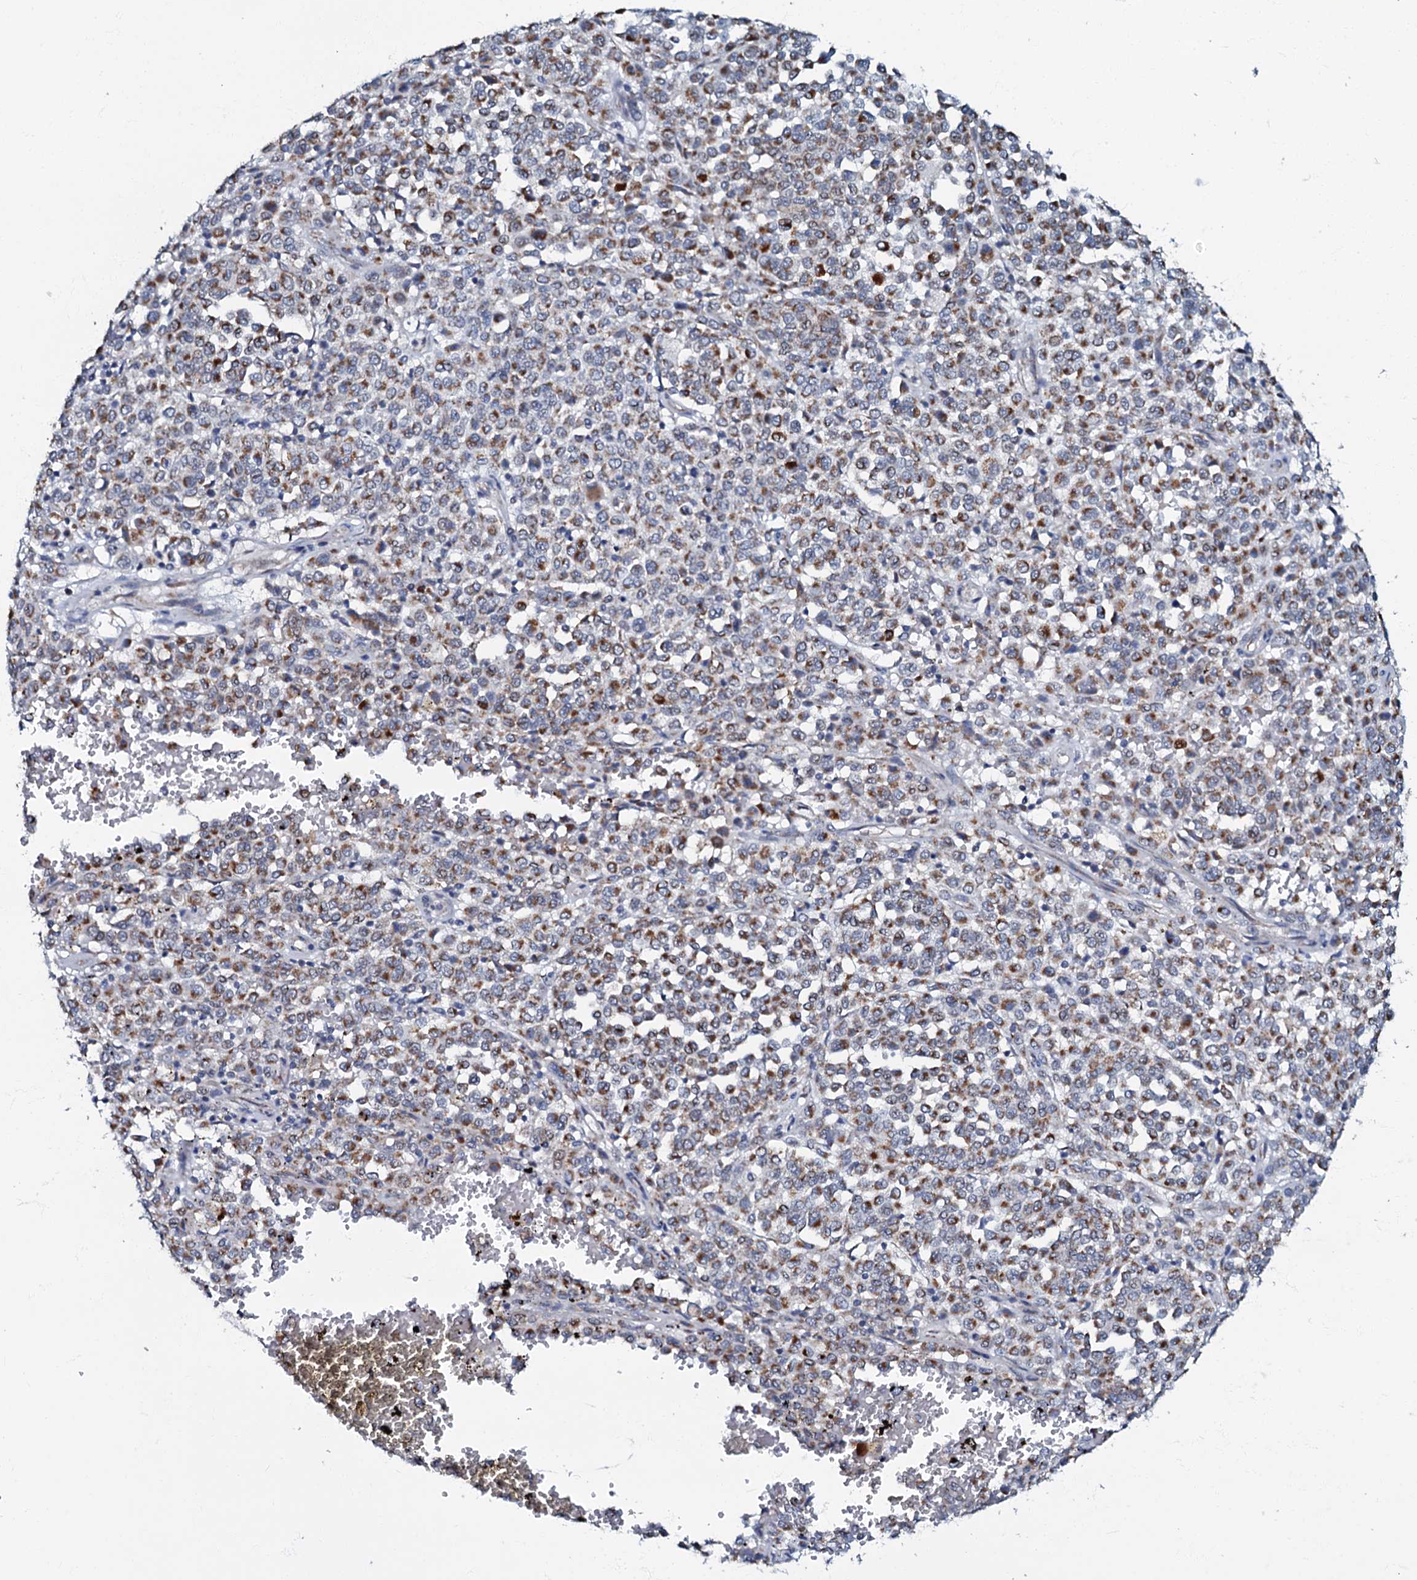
{"staining": {"intensity": "moderate", "quantity": ">75%", "location": "cytoplasmic/membranous"}, "tissue": "melanoma", "cell_type": "Tumor cells", "image_type": "cancer", "snomed": [{"axis": "morphology", "description": "Malignant melanoma, Metastatic site"}, {"axis": "topography", "description": "Pancreas"}], "caption": "A brown stain highlights moderate cytoplasmic/membranous expression of a protein in melanoma tumor cells.", "gene": "MRPL51", "patient": {"sex": "female", "age": 30}}